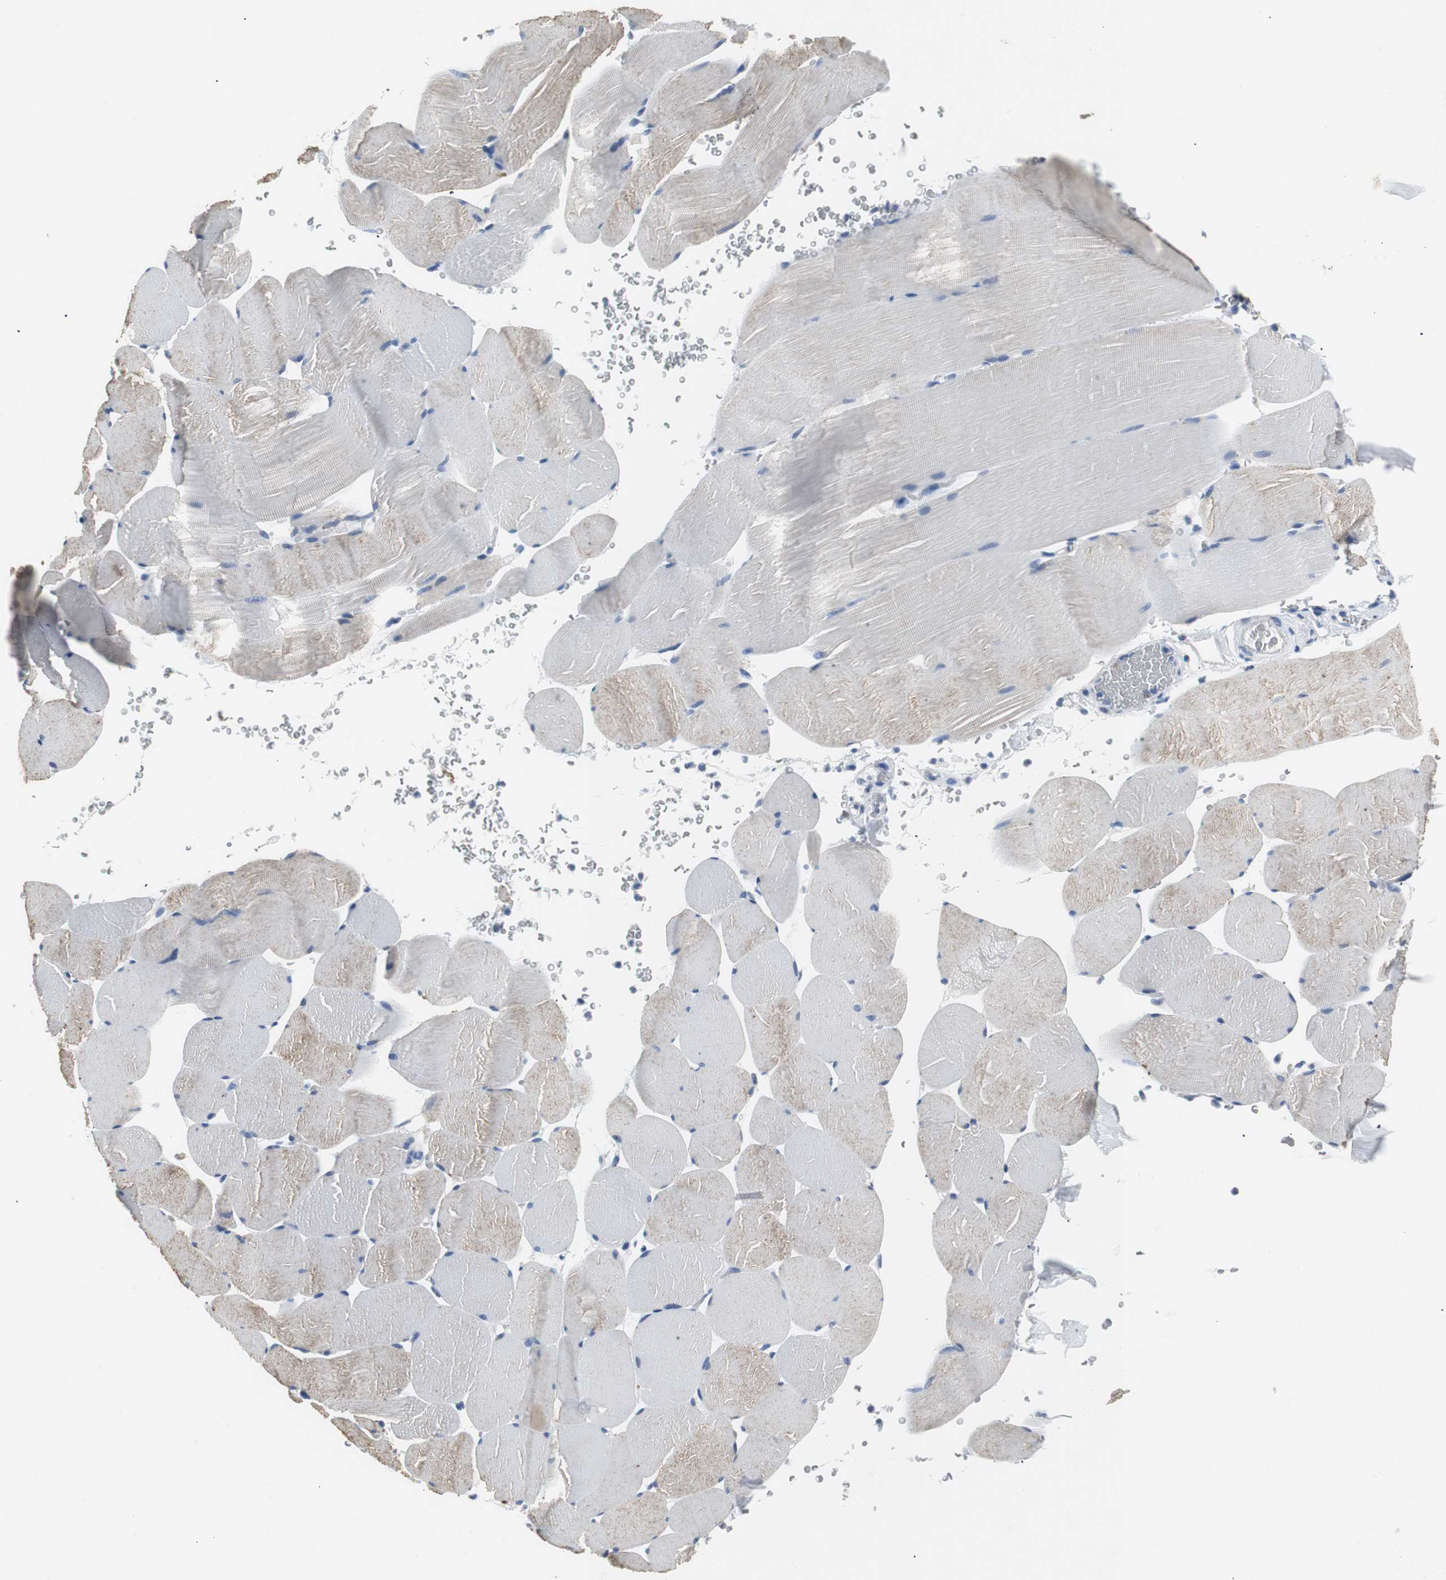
{"staining": {"intensity": "weak", "quantity": "25%-75%", "location": "cytoplasmic/membranous"}, "tissue": "skeletal muscle", "cell_type": "Myocytes", "image_type": "normal", "snomed": [{"axis": "morphology", "description": "Normal tissue, NOS"}, {"axis": "topography", "description": "Skeletal muscle"}], "caption": "Protein analysis of normal skeletal muscle shows weak cytoplasmic/membranous positivity in approximately 25%-75% of myocytes. Immunohistochemistry stains the protein of interest in brown and the nuclei are stained blue.", "gene": "LRP2", "patient": {"sex": "male", "age": 62}}